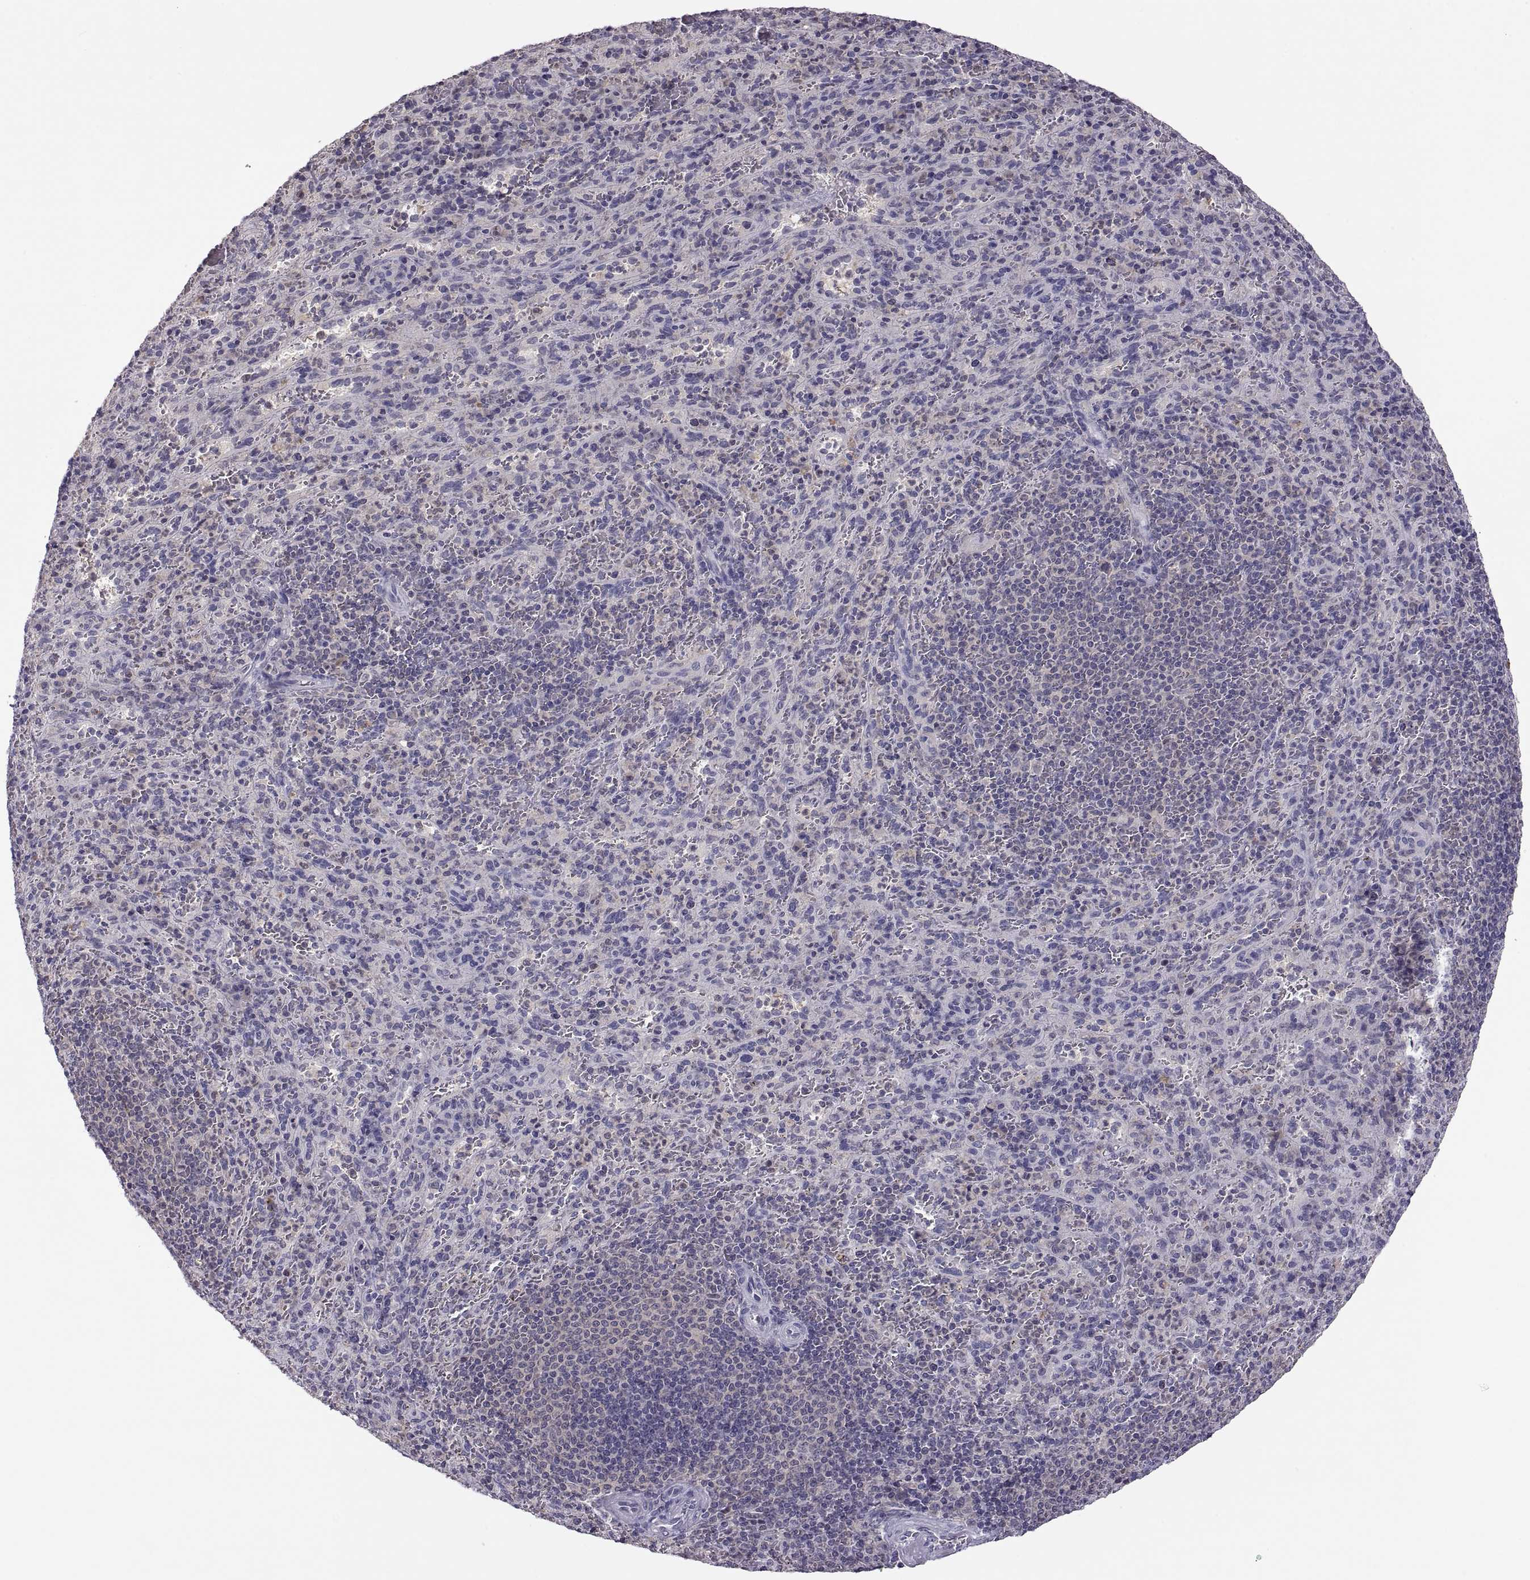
{"staining": {"intensity": "negative", "quantity": "none", "location": "none"}, "tissue": "spleen", "cell_type": "Cells in red pulp", "image_type": "normal", "snomed": [{"axis": "morphology", "description": "Normal tissue, NOS"}, {"axis": "topography", "description": "Spleen"}], "caption": "Cells in red pulp are negative for brown protein staining in normal spleen. Nuclei are stained in blue.", "gene": "FGF9", "patient": {"sex": "male", "age": 57}}